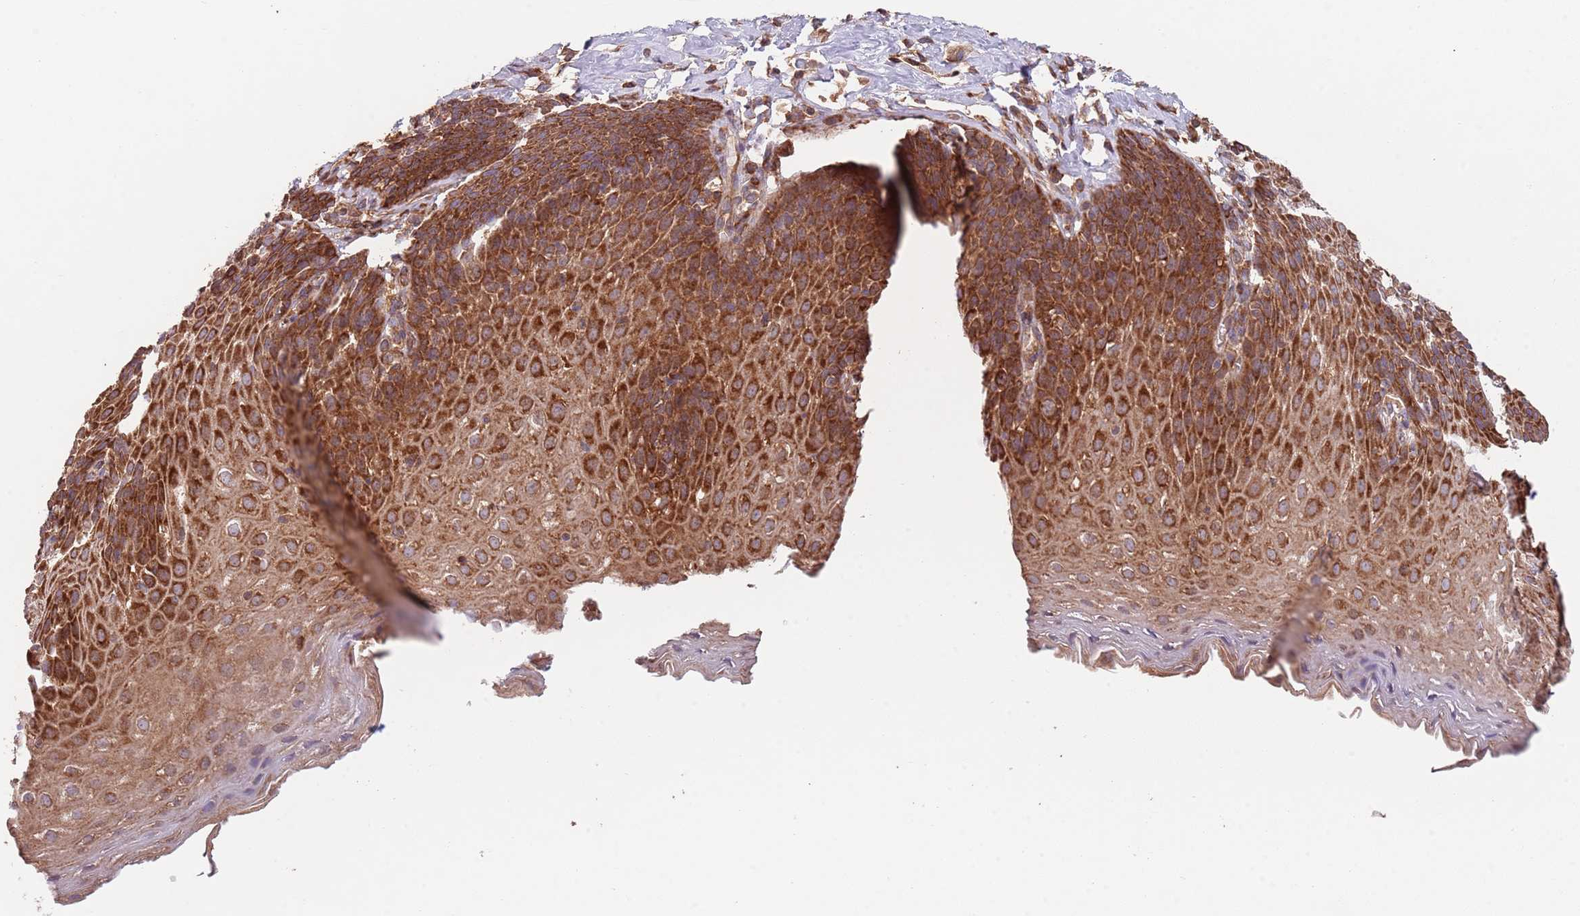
{"staining": {"intensity": "strong", "quantity": ">75%", "location": "cytoplasmic/membranous"}, "tissue": "esophagus", "cell_type": "Squamous epithelial cells", "image_type": "normal", "snomed": [{"axis": "morphology", "description": "Normal tissue, NOS"}, {"axis": "topography", "description": "Esophagus"}], "caption": "IHC histopathology image of unremarkable esophagus: human esophagus stained using IHC displays high levels of strong protein expression localized specifically in the cytoplasmic/membranous of squamous epithelial cells, appearing as a cytoplasmic/membranous brown color.", "gene": "RNF19B", "patient": {"sex": "female", "age": 61}}